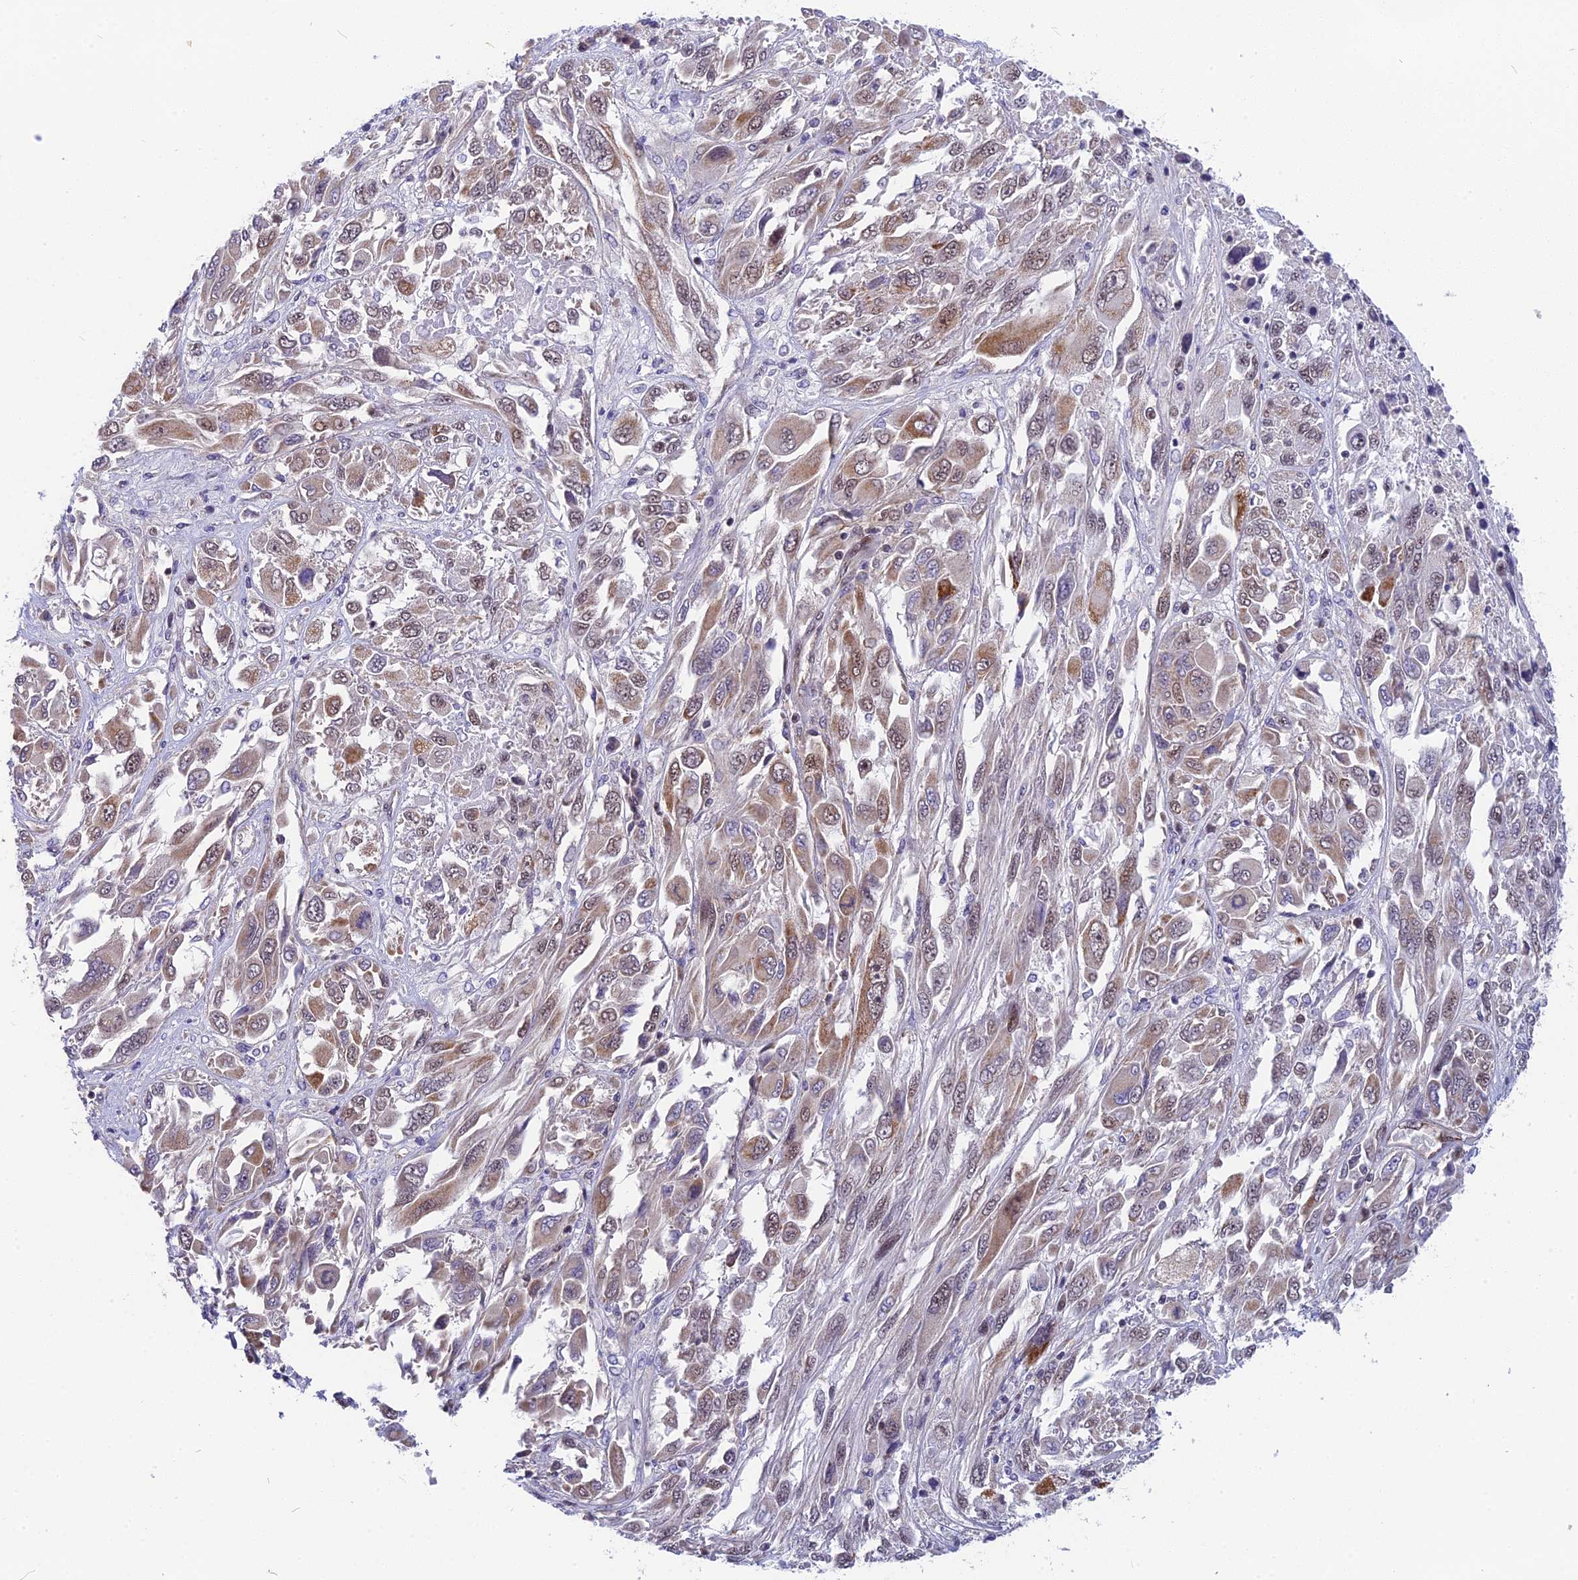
{"staining": {"intensity": "moderate", "quantity": "25%-75%", "location": "cytoplasmic/membranous,nuclear"}, "tissue": "melanoma", "cell_type": "Tumor cells", "image_type": "cancer", "snomed": [{"axis": "morphology", "description": "Malignant melanoma, NOS"}, {"axis": "topography", "description": "Skin"}], "caption": "Protein staining of malignant melanoma tissue exhibits moderate cytoplasmic/membranous and nuclear staining in about 25%-75% of tumor cells. The protein is stained brown, and the nuclei are stained in blue (DAB (3,3'-diaminobenzidine) IHC with brightfield microscopy, high magnification).", "gene": "CMC1", "patient": {"sex": "female", "age": 91}}